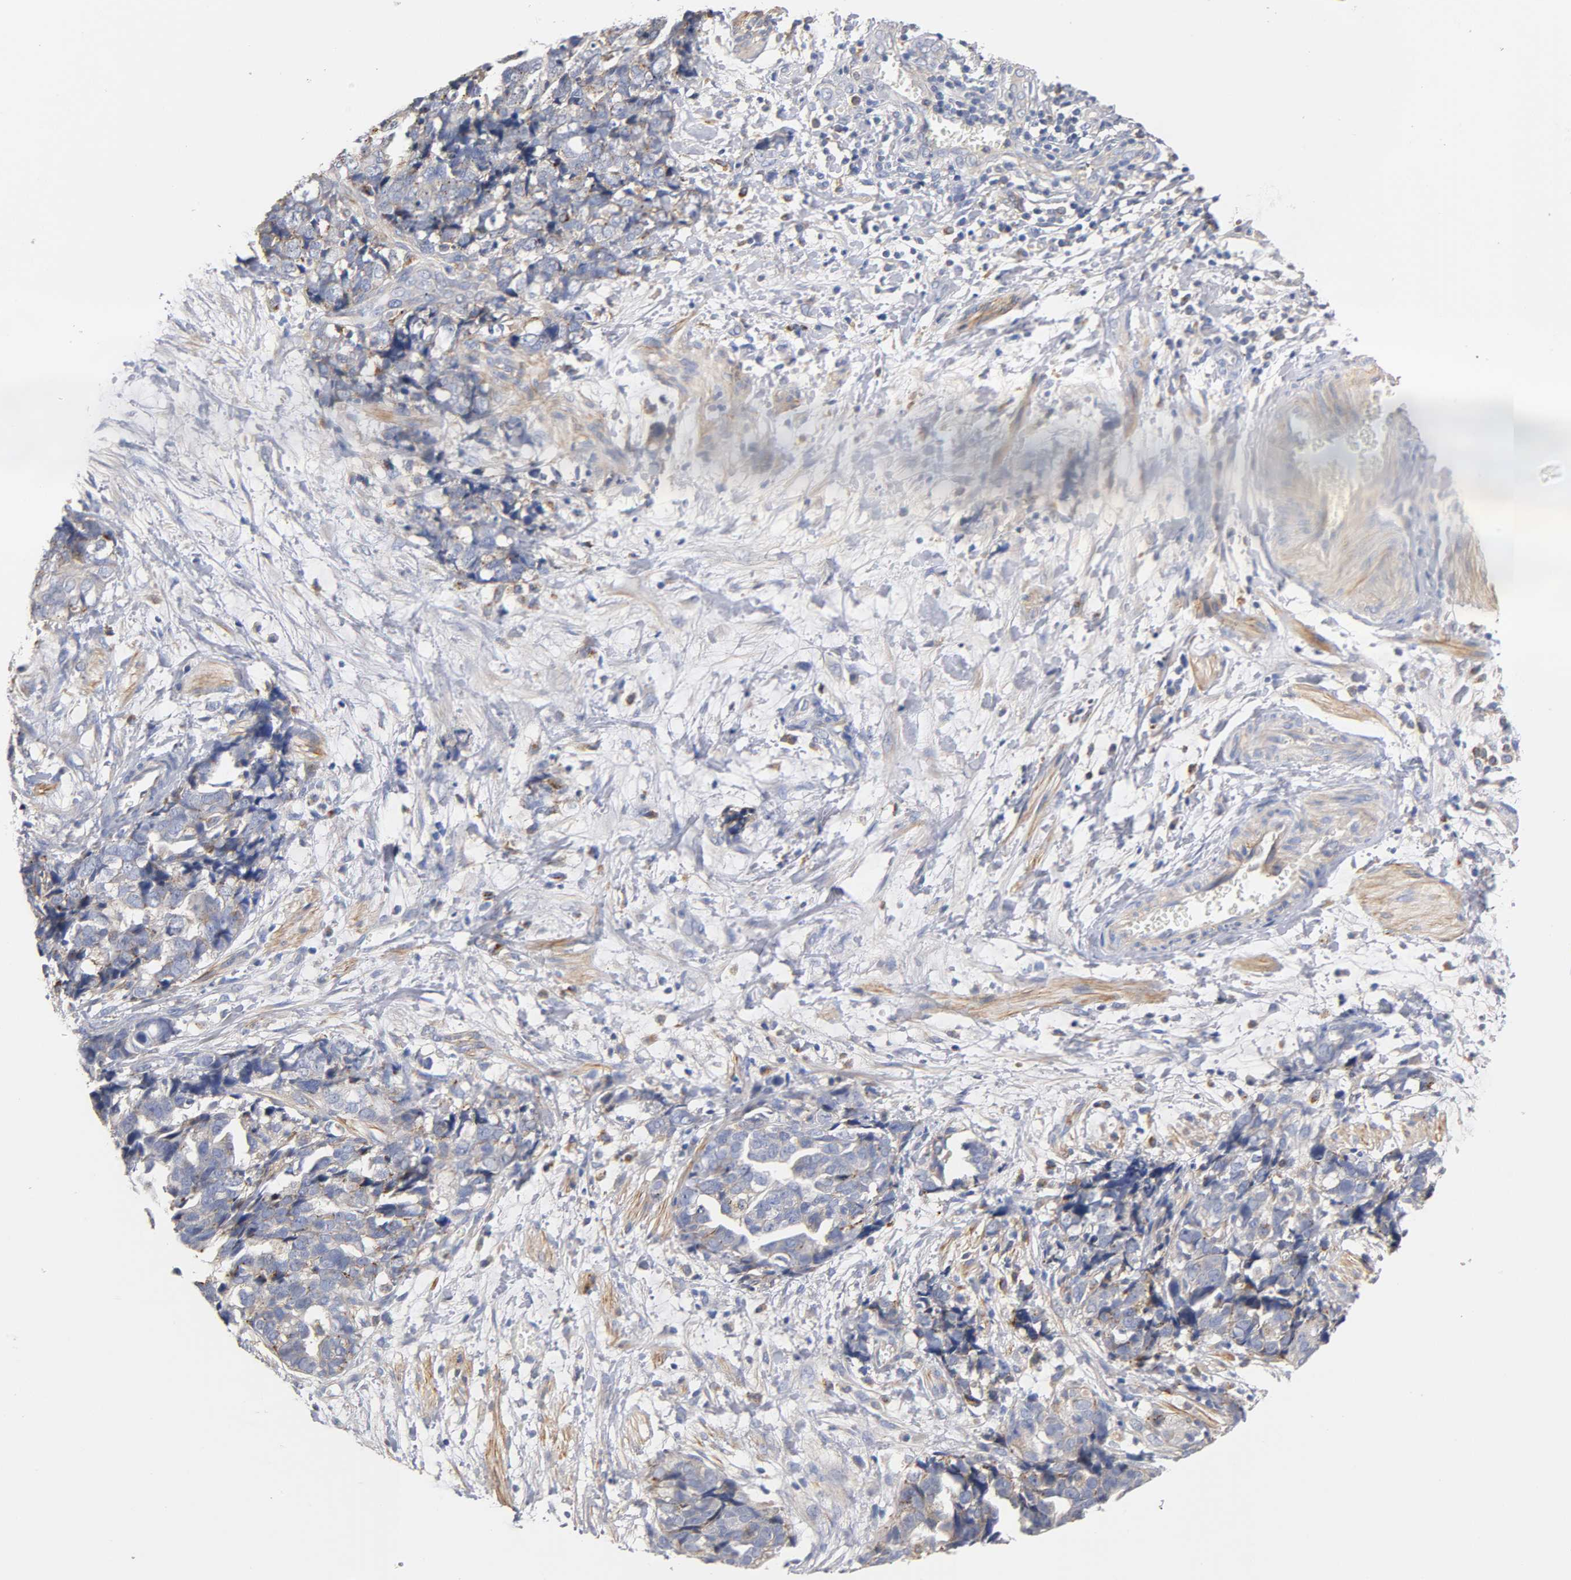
{"staining": {"intensity": "weak", "quantity": "<25%", "location": "cytoplasmic/membranous"}, "tissue": "ovarian cancer", "cell_type": "Tumor cells", "image_type": "cancer", "snomed": [{"axis": "morphology", "description": "Normal tissue, NOS"}, {"axis": "morphology", "description": "Cystadenocarcinoma, serous, NOS"}, {"axis": "topography", "description": "Fallopian tube"}, {"axis": "topography", "description": "Ovary"}], "caption": "IHC photomicrograph of neoplastic tissue: human ovarian serous cystadenocarcinoma stained with DAB (3,3'-diaminobenzidine) displays no significant protein positivity in tumor cells.", "gene": "SEMA5A", "patient": {"sex": "female", "age": 56}}